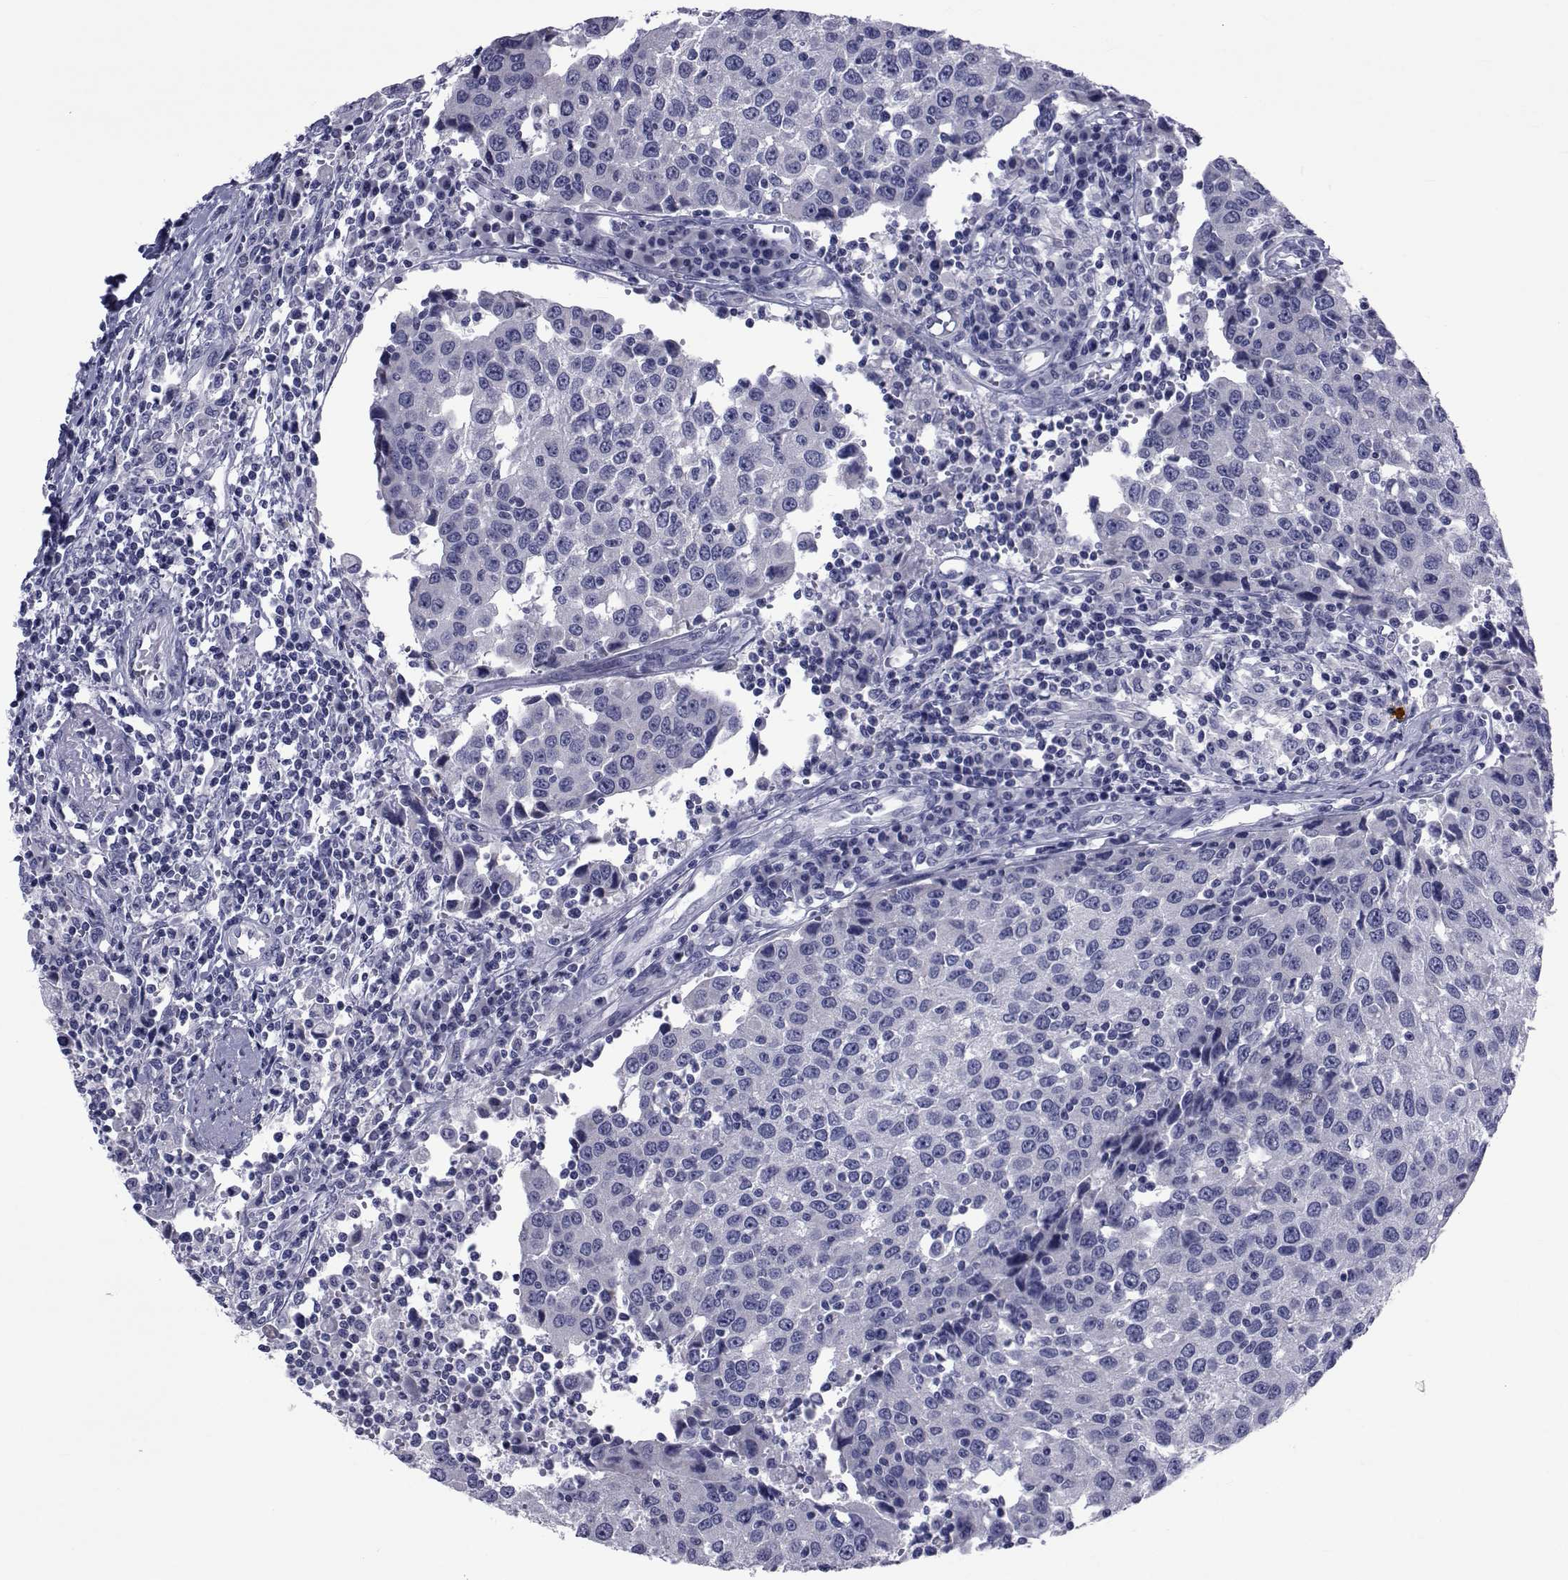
{"staining": {"intensity": "negative", "quantity": "none", "location": "none"}, "tissue": "urothelial cancer", "cell_type": "Tumor cells", "image_type": "cancer", "snomed": [{"axis": "morphology", "description": "Urothelial carcinoma, High grade"}, {"axis": "topography", "description": "Urinary bladder"}], "caption": "Protein analysis of urothelial carcinoma (high-grade) reveals no significant expression in tumor cells.", "gene": "GKAP1", "patient": {"sex": "female", "age": 85}}